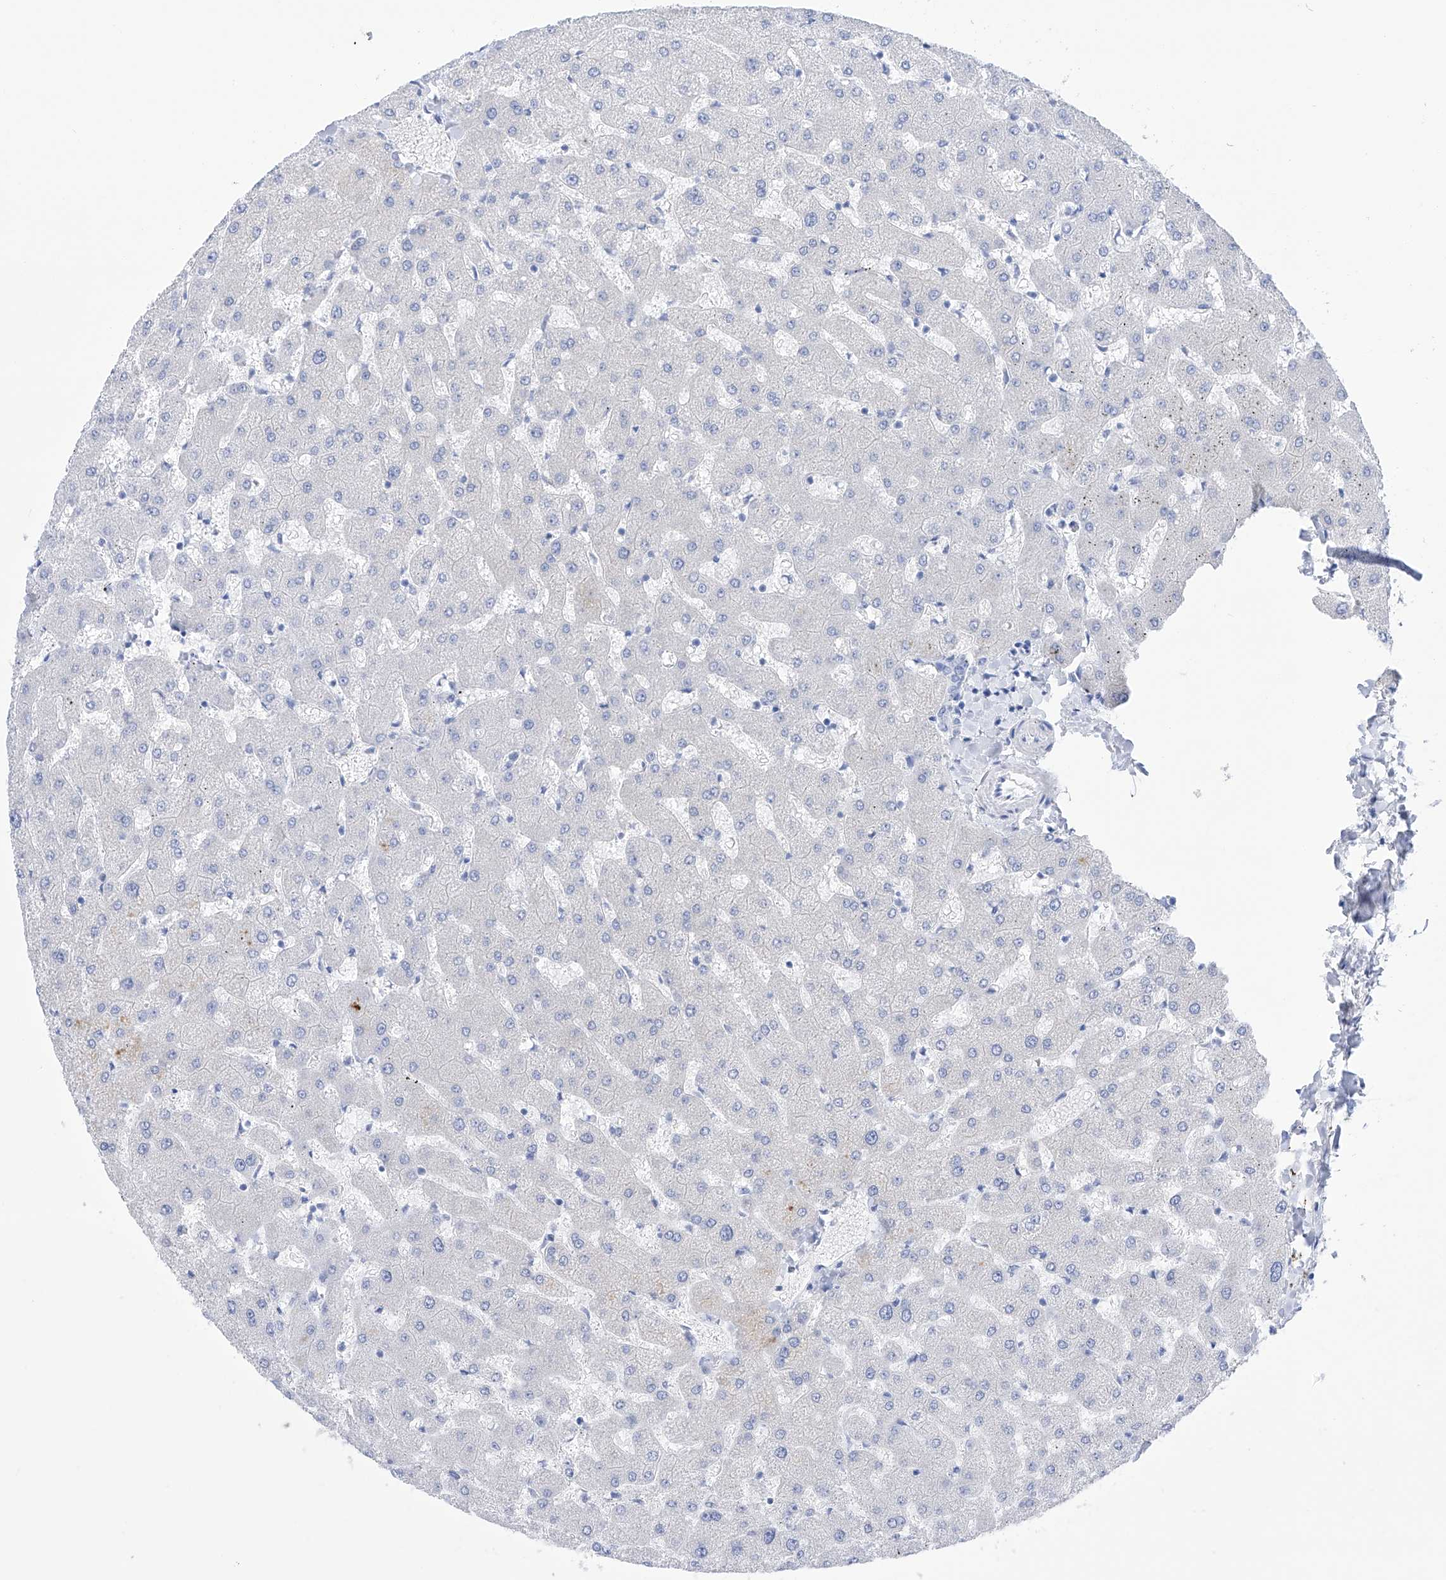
{"staining": {"intensity": "negative", "quantity": "none", "location": "none"}, "tissue": "liver", "cell_type": "Cholangiocytes", "image_type": "normal", "snomed": [{"axis": "morphology", "description": "Normal tissue, NOS"}, {"axis": "topography", "description": "Liver"}], "caption": "Micrograph shows no protein expression in cholangiocytes of normal liver.", "gene": "FLG", "patient": {"sex": "female", "age": 63}}